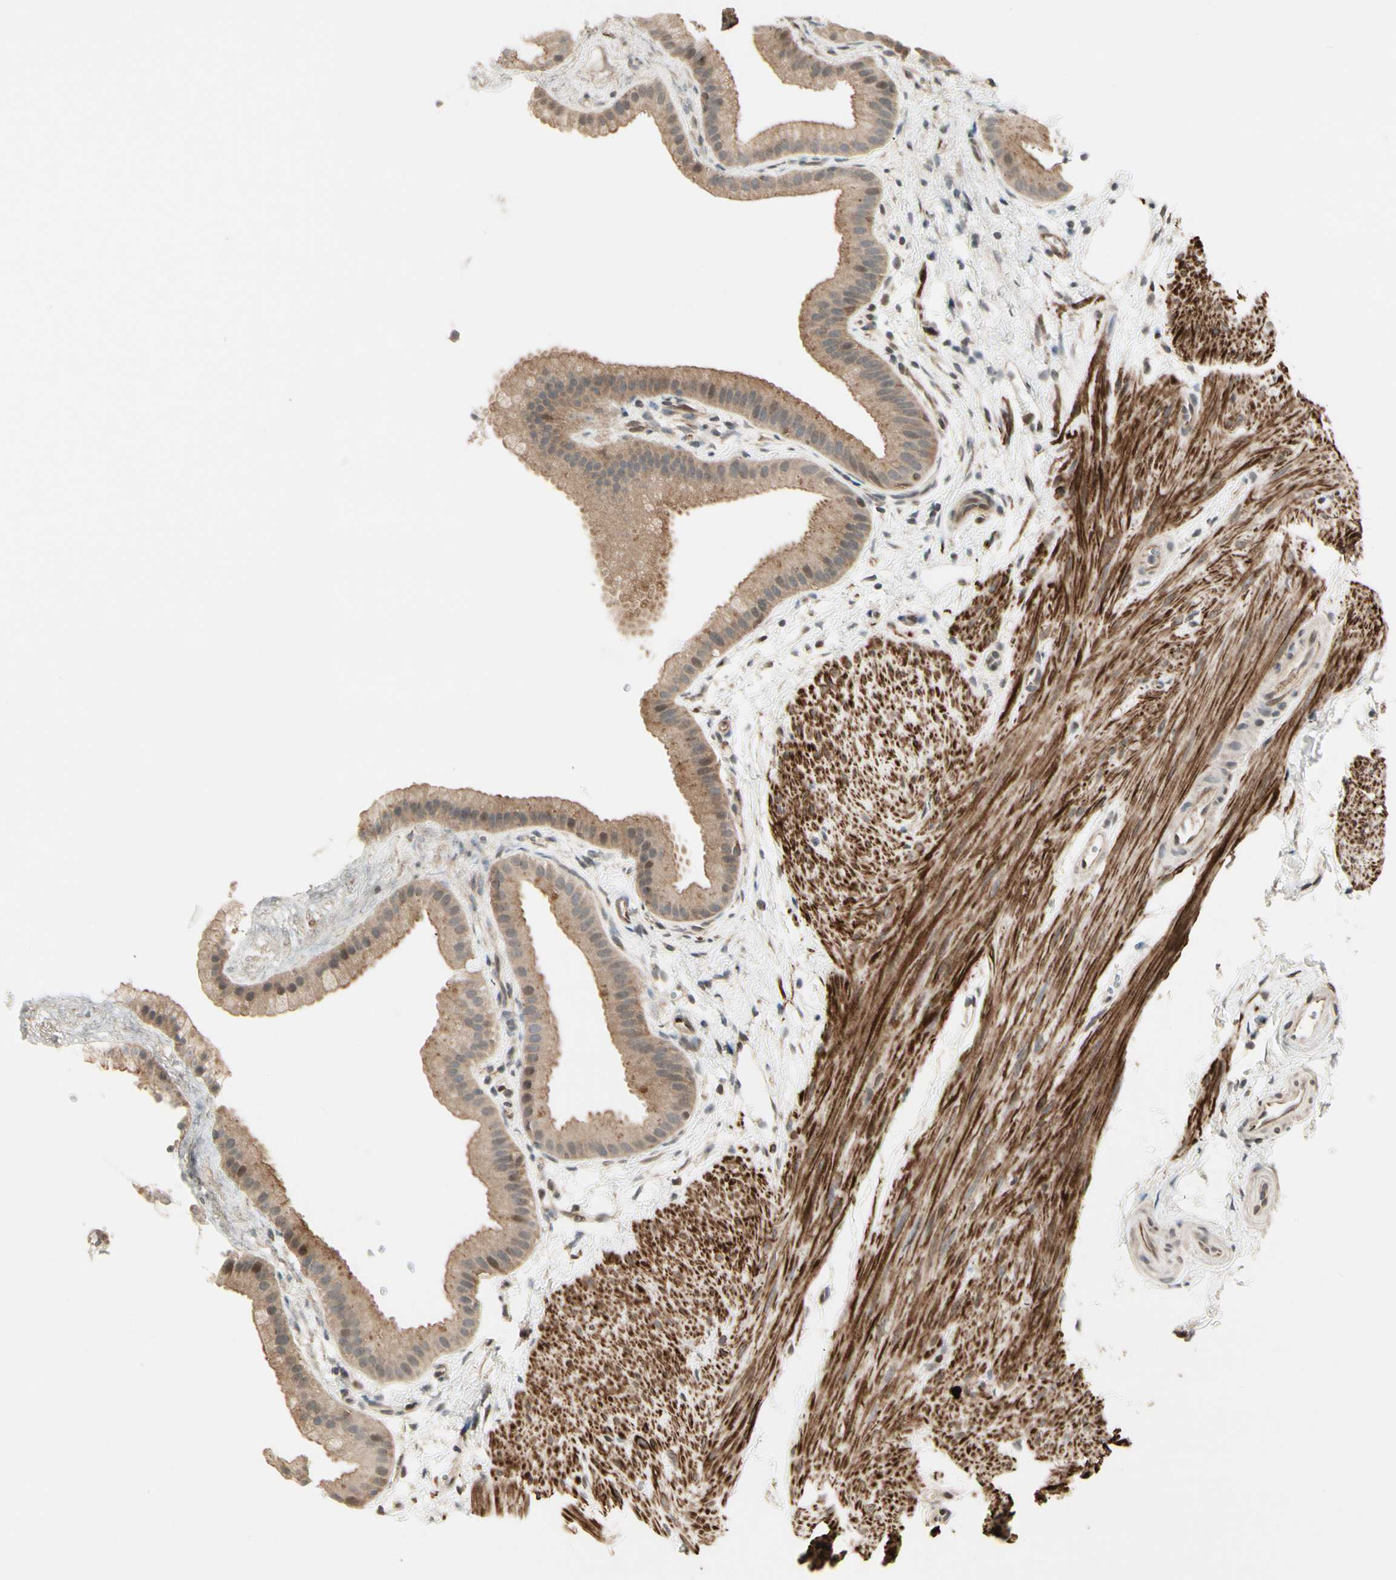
{"staining": {"intensity": "weak", "quantity": ">75%", "location": "cytoplasmic/membranous,nuclear"}, "tissue": "gallbladder", "cell_type": "Glandular cells", "image_type": "normal", "snomed": [{"axis": "morphology", "description": "Normal tissue, NOS"}, {"axis": "topography", "description": "Gallbladder"}], "caption": "DAB (3,3'-diaminobenzidine) immunohistochemical staining of normal human gallbladder displays weak cytoplasmic/membranous,nuclear protein positivity in about >75% of glandular cells. (brown staining indicates protein expression, while blue staining denotes nuclei).", "gene": "SVBP", "patient": {"sex": "female", "age": 64}}